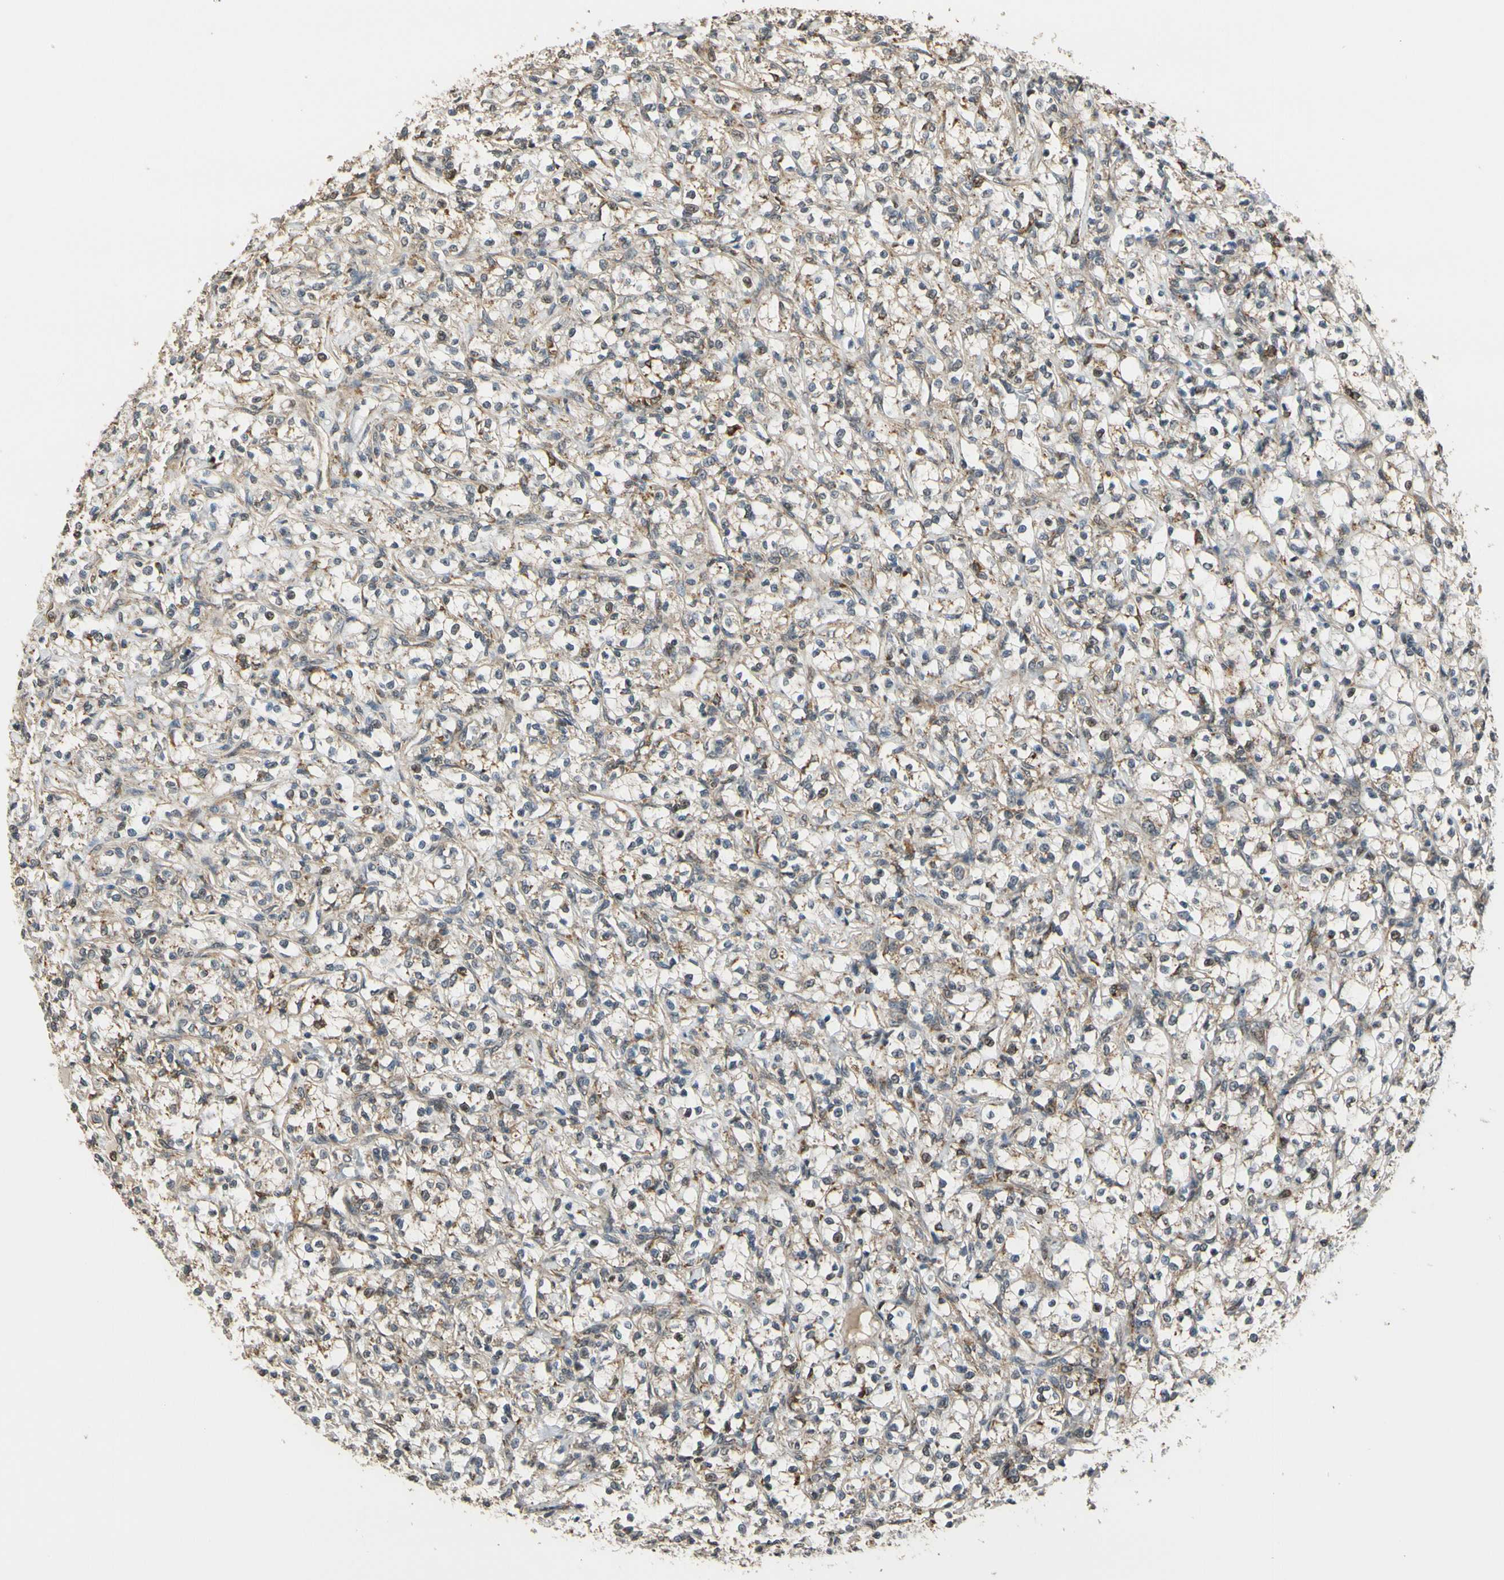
{"staining": {"intensity": "weak", "quantity": "<25%", "location": "cytoplasmic/membranous"}, "tissue": "renal cancer", "cell_type": "Tumor cells", "image_type": "cancer", "snomed": [{"axis": "morphology", "description": "Adenocarcinoma, NOS"}, {"axis": "topography", "description": "Kidney"}], "caption": "Protein analysis of renal cancer (adenocarcinoma) demonstrates no significant positivity in tumor cells.", "gene": "LAMTOR1", "patient": {"sex": "female", "age": 69}}